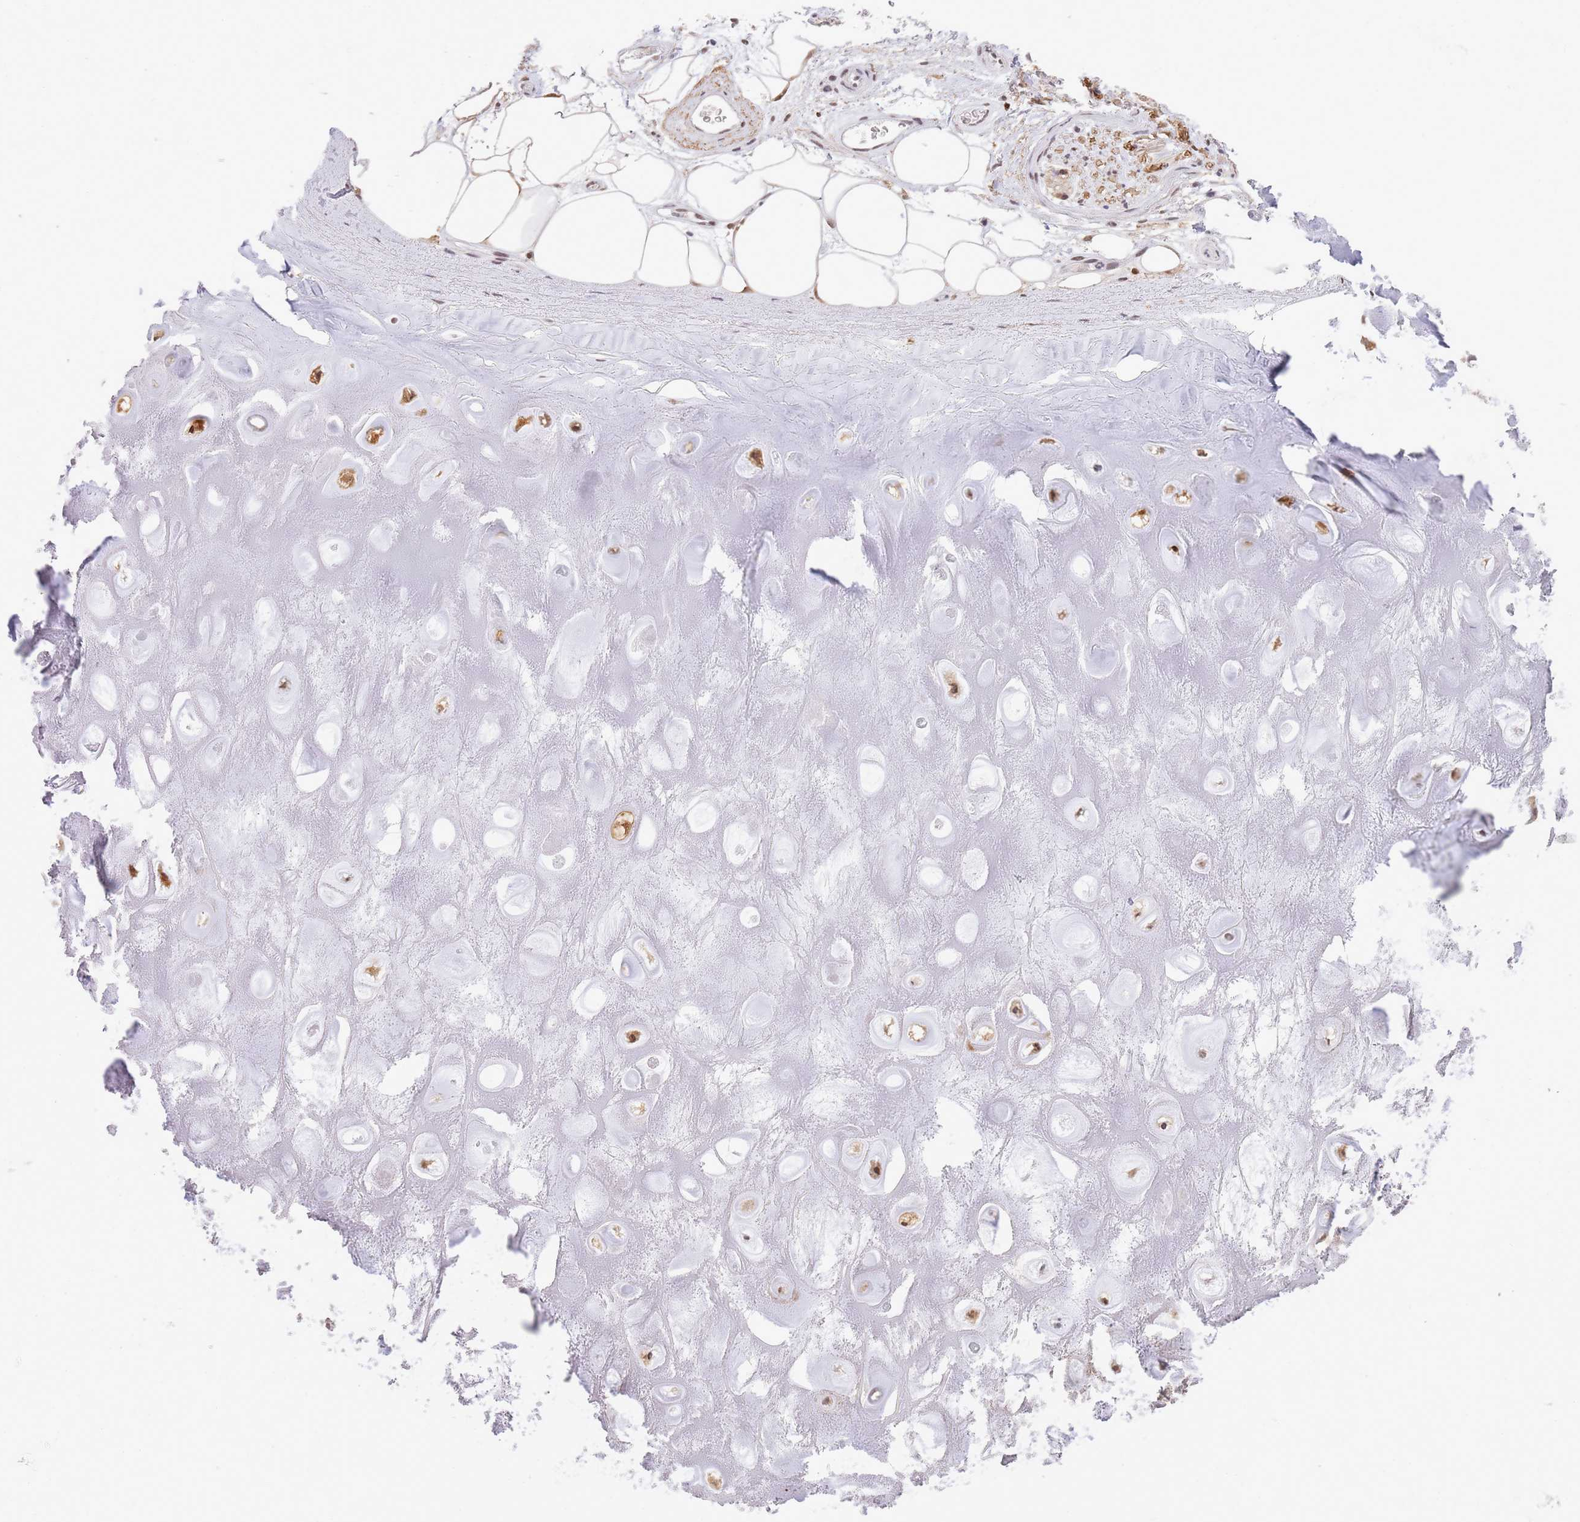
{"staining": {"intensity": "moderate", "quantity": "25%-75%", "location": "nuclear"}, "tissue": "adipose tissue", "cell_type": "Adipocytes", "image_type": "normal", "snomed": [{"axis": "morphology", "description": "Normal tissue, NOS"}, {"axis": "topography", "description": "Cartilage tissue"}], "caption": "High-magnification brightfield microscopy of unremarkable adipose tissue stained with DAB (3,3'-diaminobenzidine) (brown) and counterstained with hematoxylin (blue). adipocytes exhibit moderate nuclear expression is seen in approximately25%-75% of cells.", "gene": "TRIM32", "patient": {"sex": "male", "age": 81}}